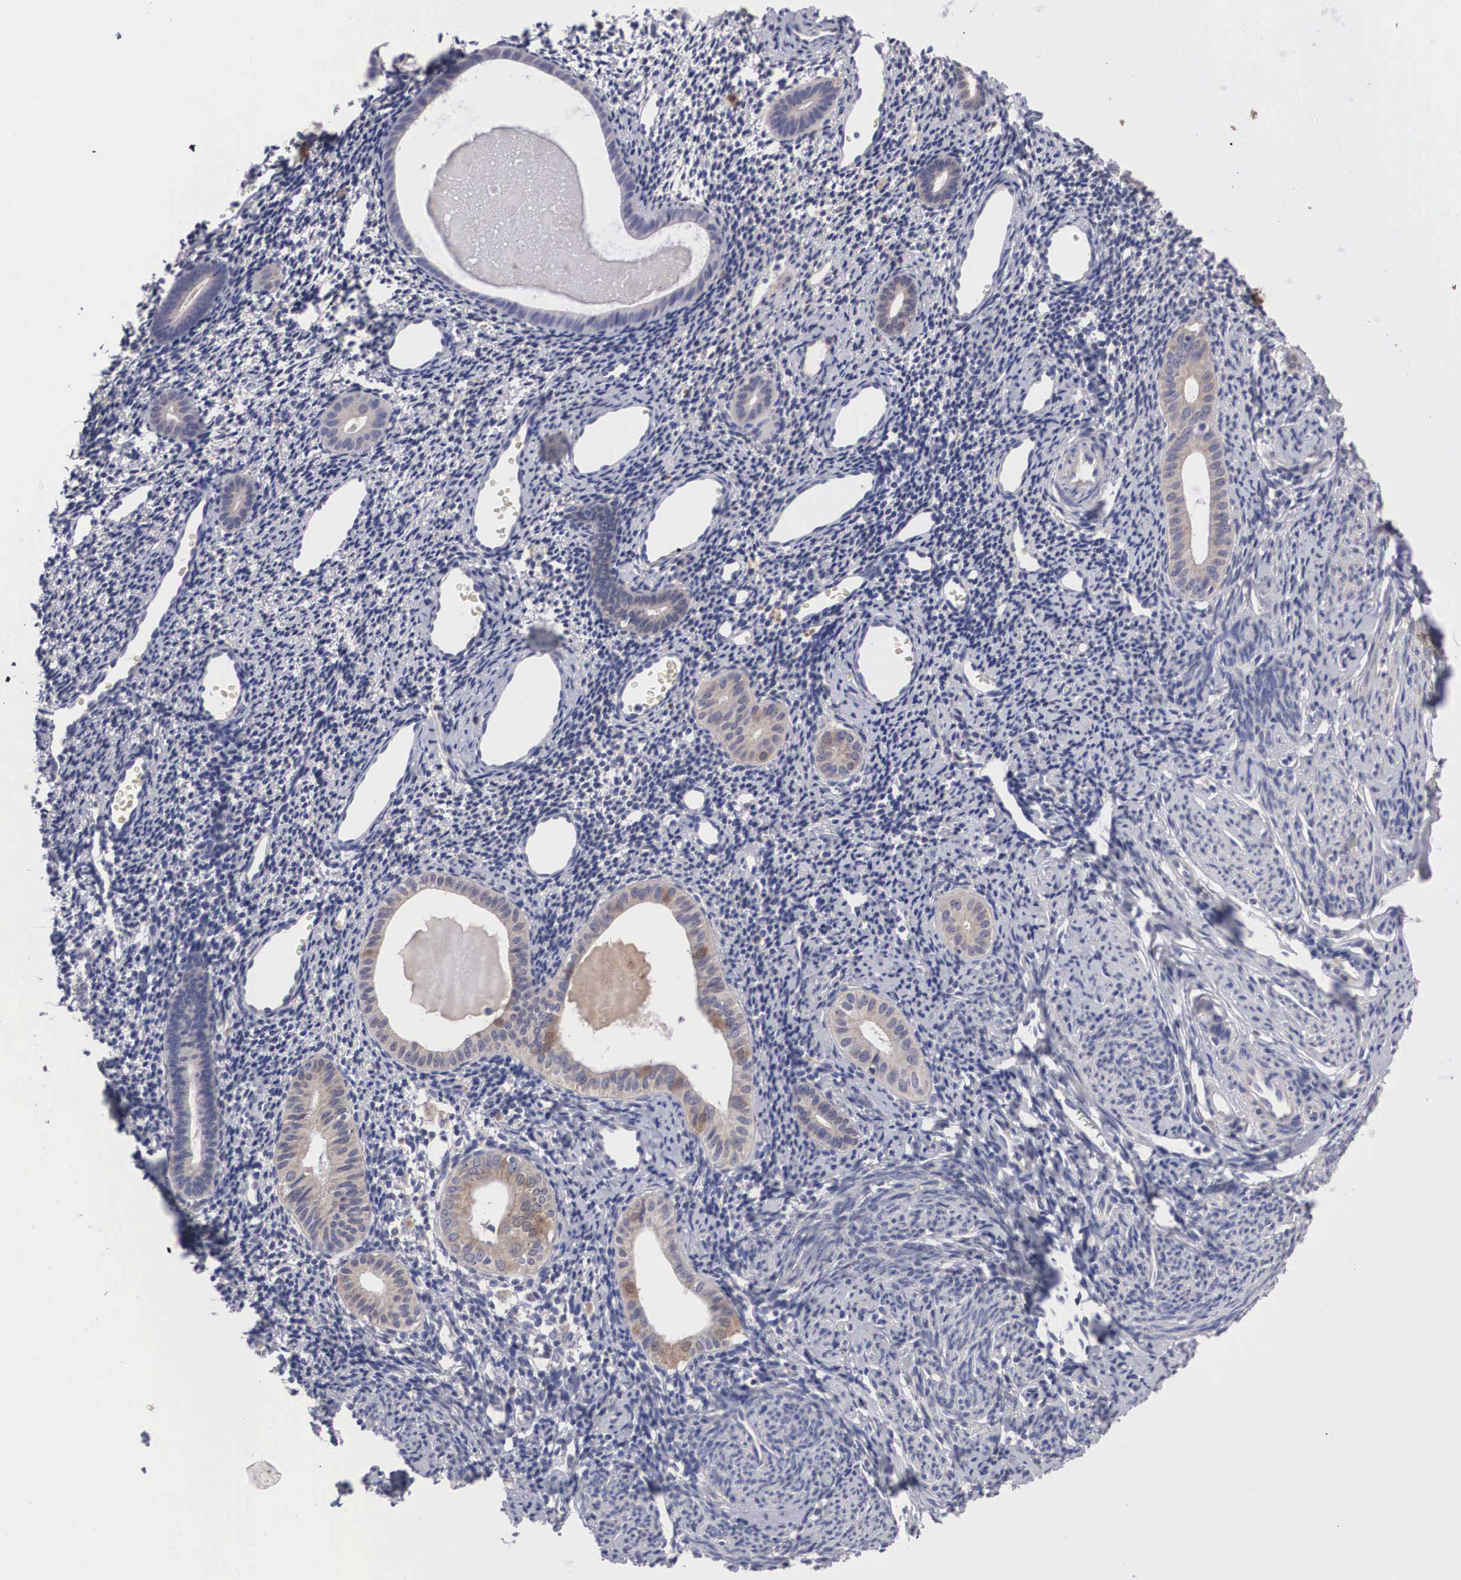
{"staining": {"intensity": "negative", "quantity": "none", "location": "none"}, "tissue": "endometrium", "cell_type": "Cells in endometrial stroma", "image_type": "normal", "snomed": [{"axis": "morphology", "description": "Normal tissue, NOS"}, {"axis": "morphology", "description": "Neoplasm, benign, NOS"}, {"axis": "topography", "description": "Uterus"}], "caption": "This is an immunohistochemistry histopathology image of normal endometrium. There is no expression in cells in endometrial stroma.", "gene": "ABHD4", "patient": {"sex": "female", "age": 55}}